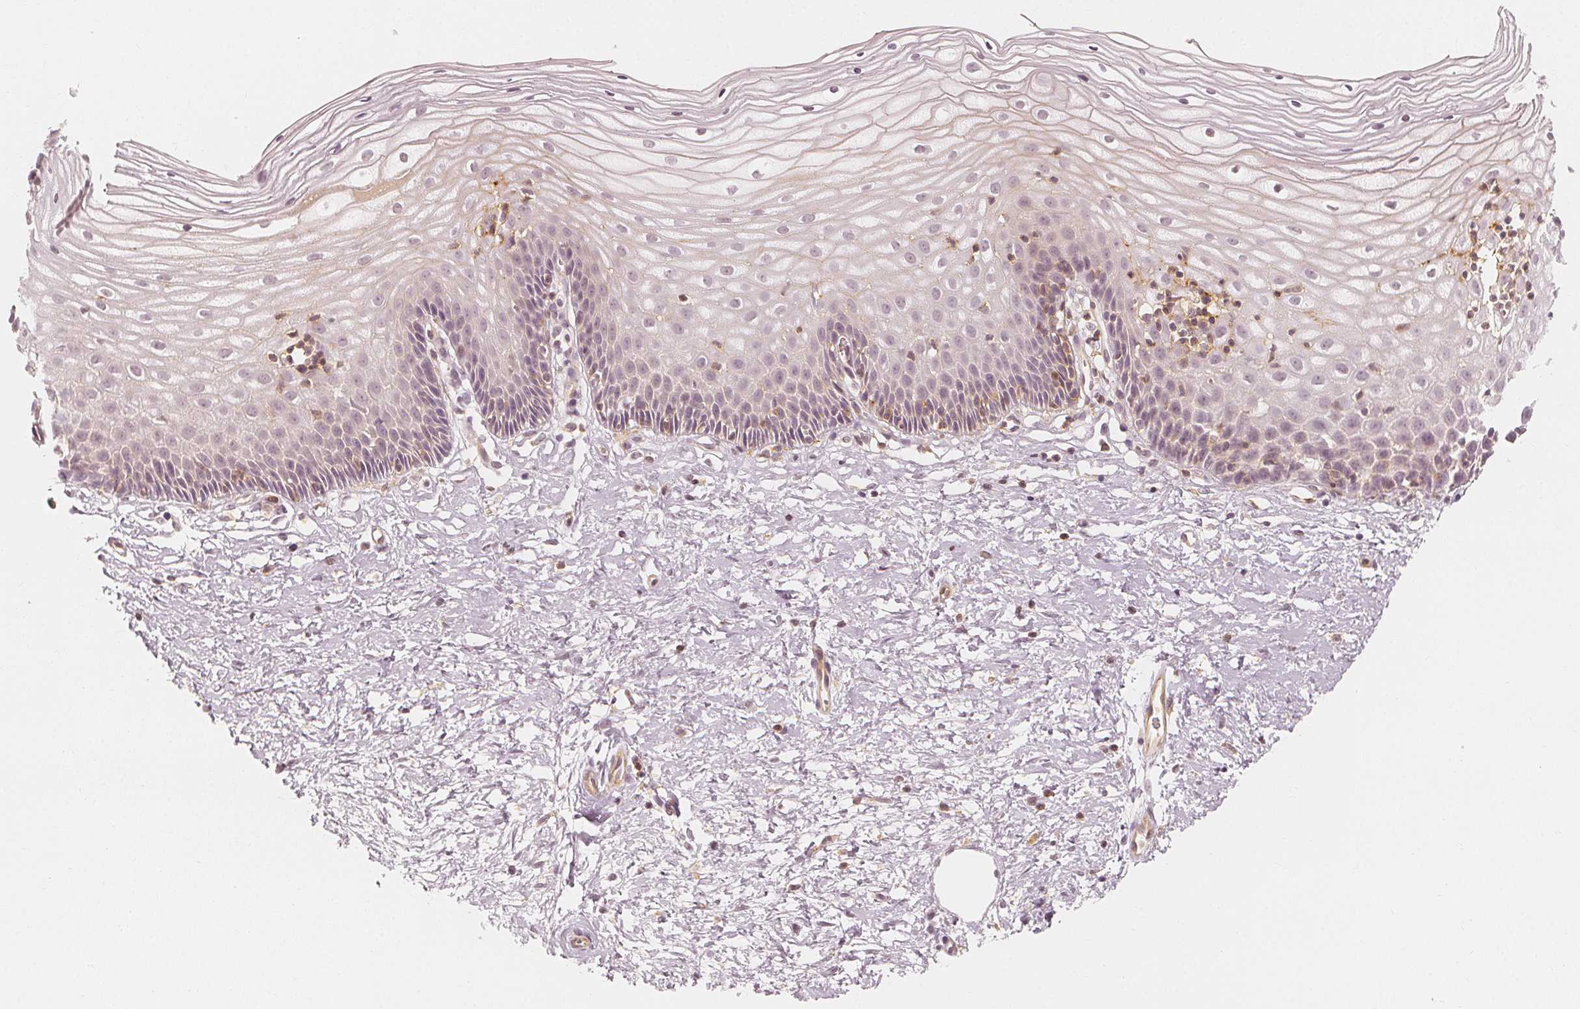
{"staining": {"intensity": "negative", "quantity": "none", "location": "none"}, "tissue": "cervix", "cell_type": "Glandular cells", "image_type": "normal", "snomed": [{"axis": "morphology", "description": "Normal tissue, NOS"}, {"axis": "topography", "description": "Cervix"}], "caption": "DAB immunohistochemical staining of unremarkable human cervix demonstrates no significant staining in glandular cells. The staining was performed using DAB to visualize the protein expression in brown, while the nuclei were stained in blue with hematoxylin (Magnification: 20x).", "gene": "ARHGAP26", "patient": {"sex": "female", "age": 36}}